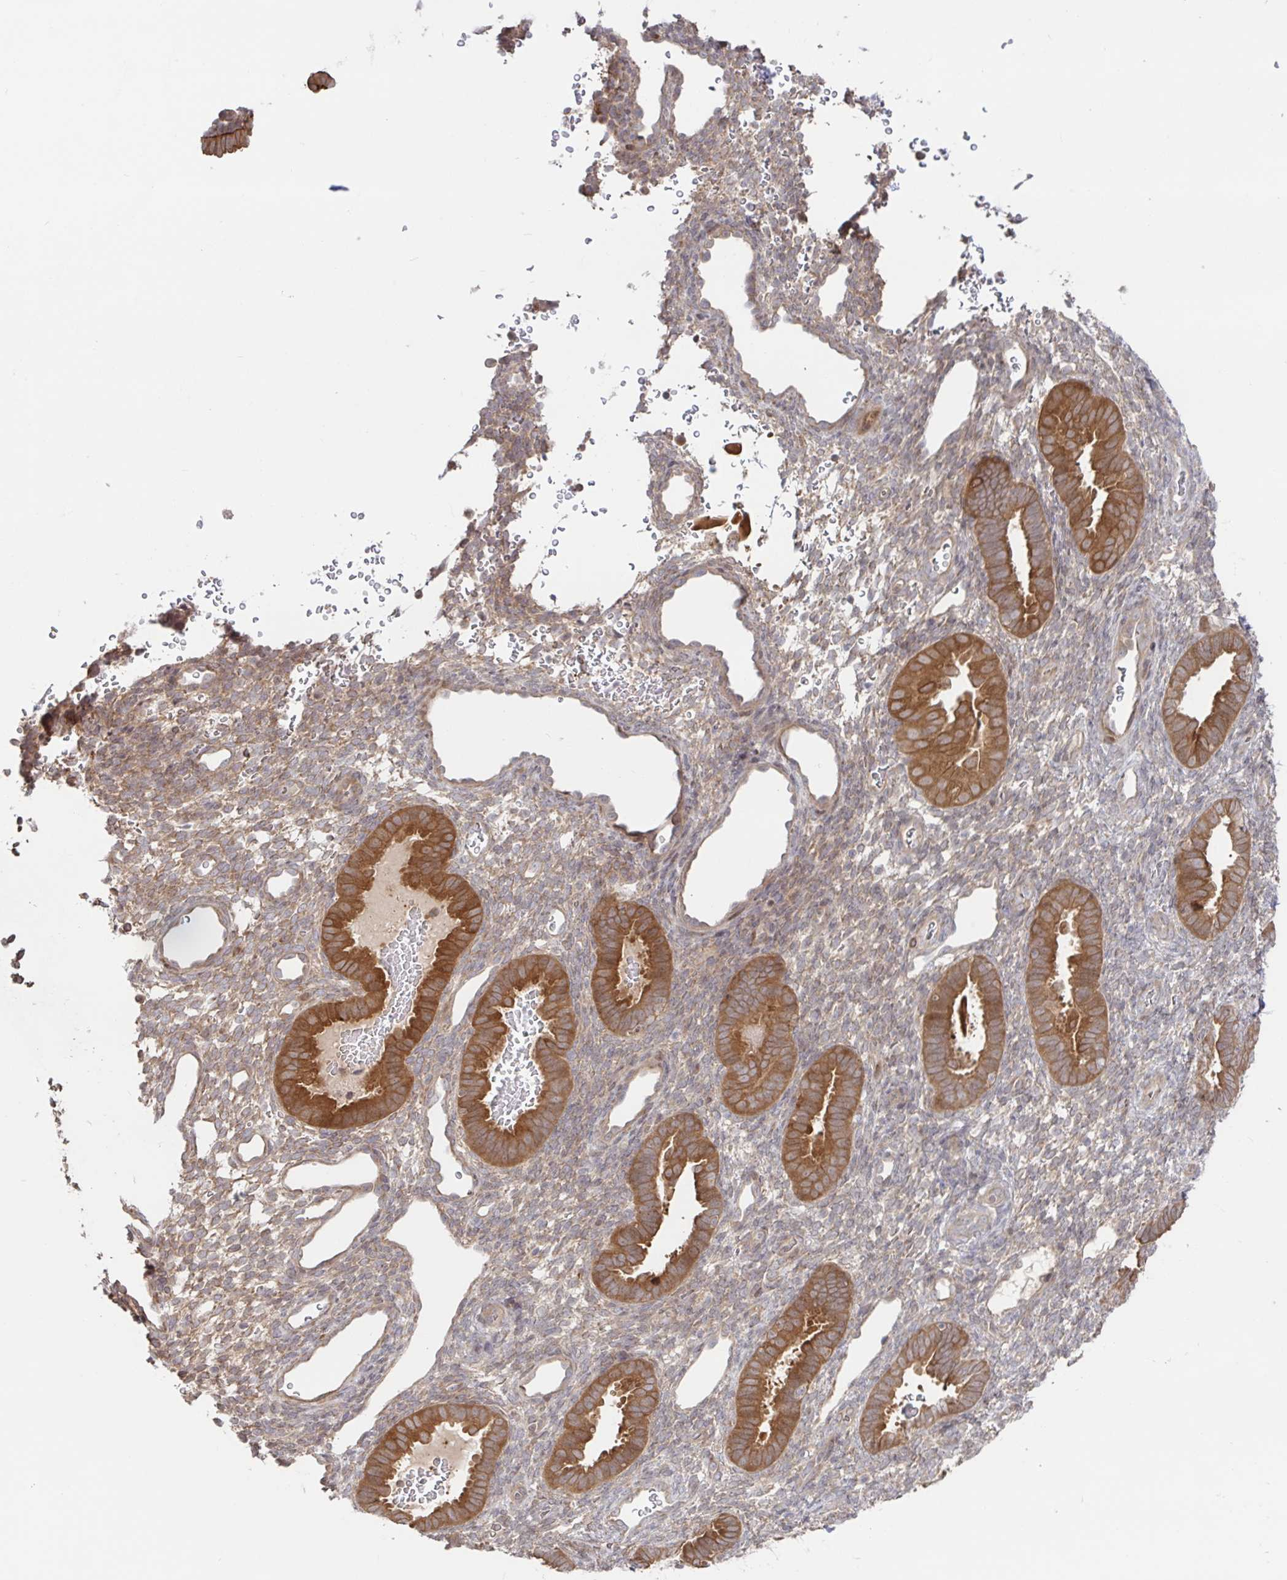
{"staining": {"intensity": "weak", "quantity": "25%-75%", "location": "cytoplasmic/membranous"}, "tissue": "endometrium", "cell_type": "Cells in endometrial stroma", "image_type": "normal", "snomed": [{"axis": "morphology", "description": "Normal tissue, NOS"}, {"axis": "topography", "description": "Endometrium"}], "caption": "High-magnification brightfield microscopy of normal endometrium stained with DAB (brown) and counterstained with hematoxylin (blue). cells in endometrial stroma exhibit weak cytoplasmic/membranous positivity is identified in approximately25%-75% of cells. The protein is stained brown, and the nuclei are stained in blue (DAB (3,3'-diaminobenzidine) IHC with brightfield microscopy, high magnification).", "gene": "AACS", "patient": {"sex": "female", "age": 34}}